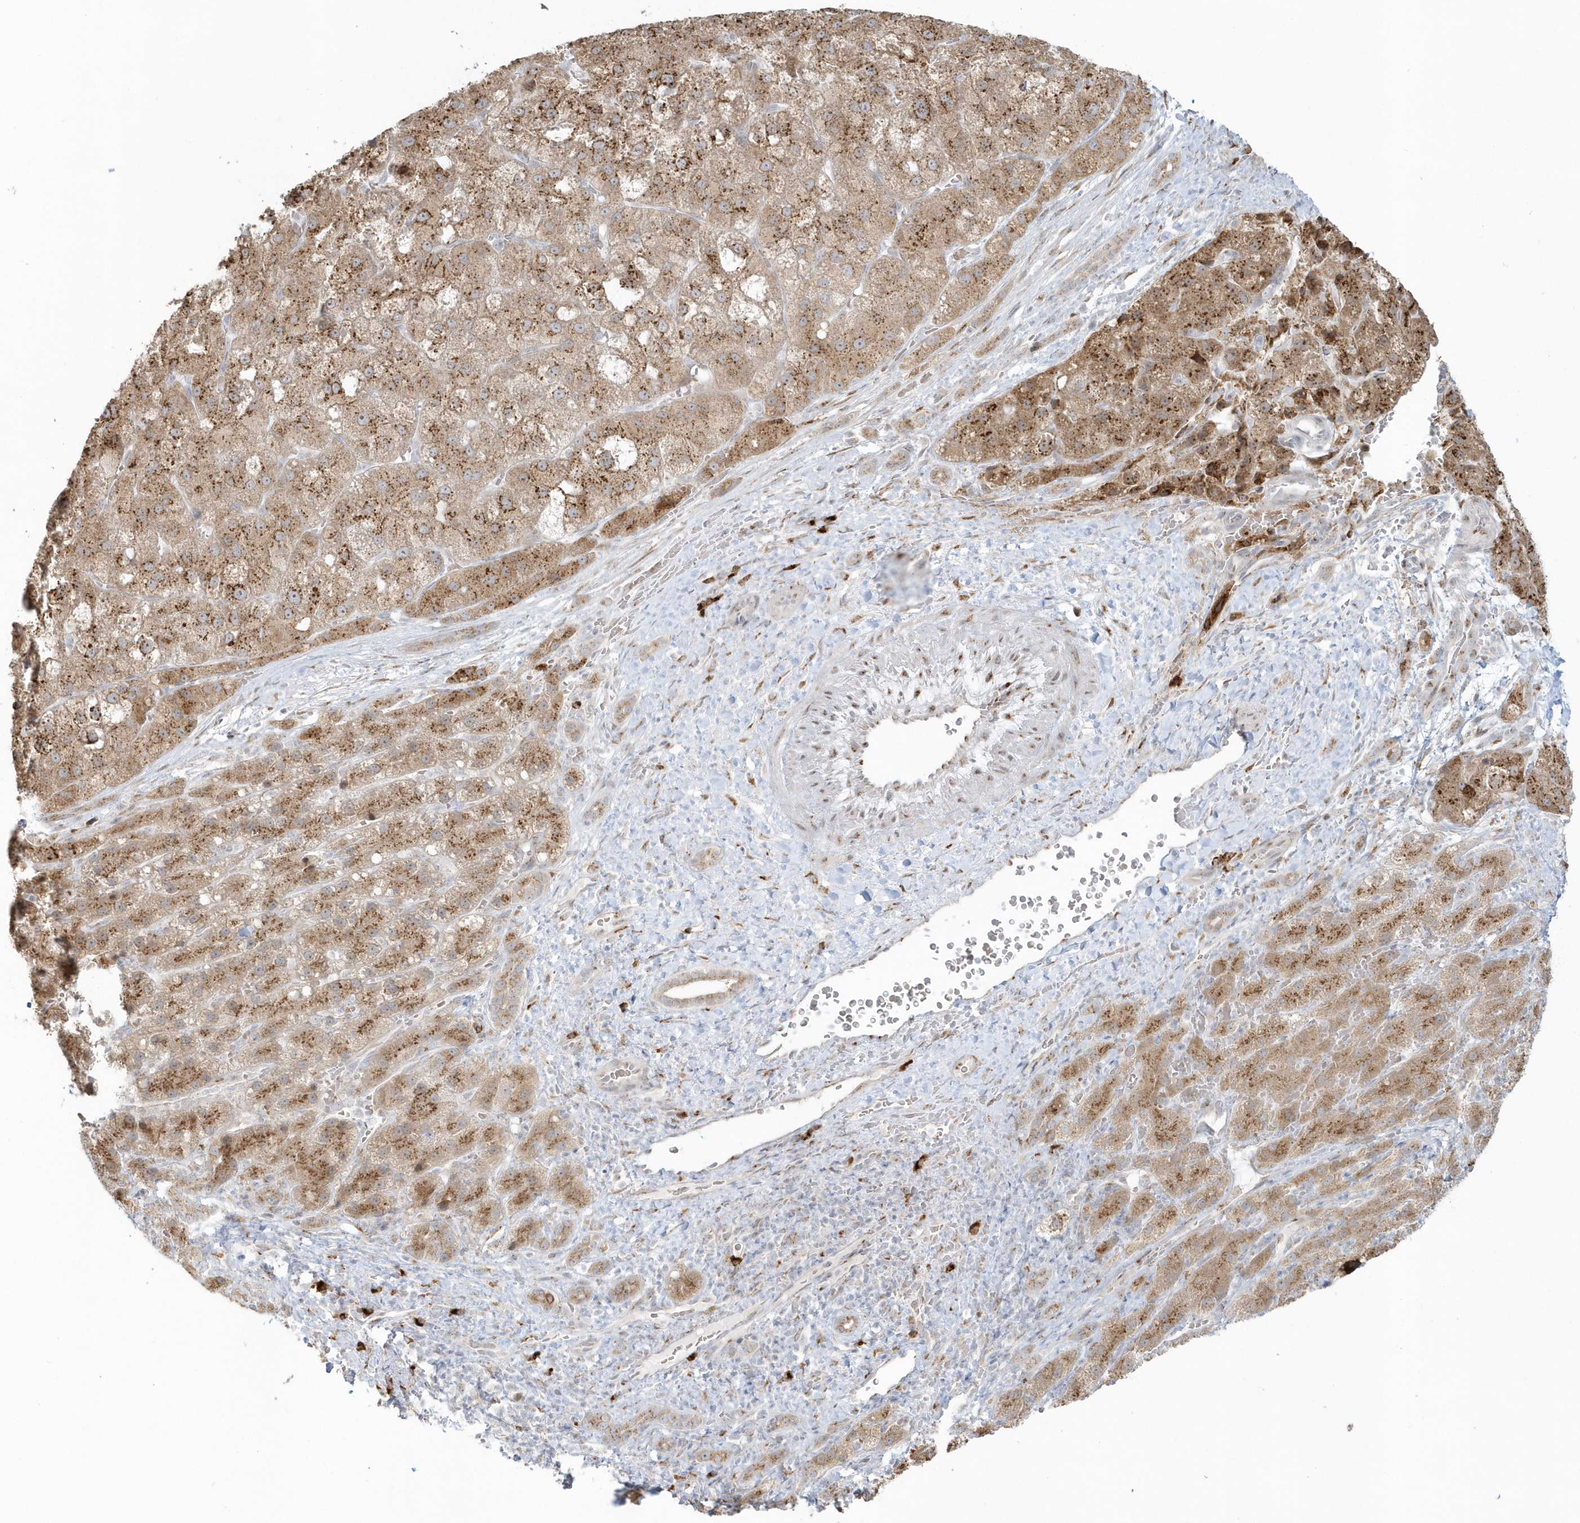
{"staining": {"intensity": "moderate", "quantity": ">75%", "location": "cytoplasmic/membranous"}, "tissue": "liver cancer", "cell_type": "Tumor cells", "image_type": "cancer", "snomed": [{"axis": "morphology", "description": "Carcinoma, Hepatocellular, NOS"}, {"axis": "topography", "description": "Liver"}], "caption": "Immunohistochemistry (IHC) histopathology image of neoplastic tissue: liver cancer (hepatocellular carcinoma) stained using immunohistochemistry shows medium levels of moderate protein expression localized specifically in the cytoplasmic/membranous of tumor cells, appearing as a cytoplasmic/membranous brown color.", "gene": "DHFR", "patient": {"sex": "male", "age": 57}}